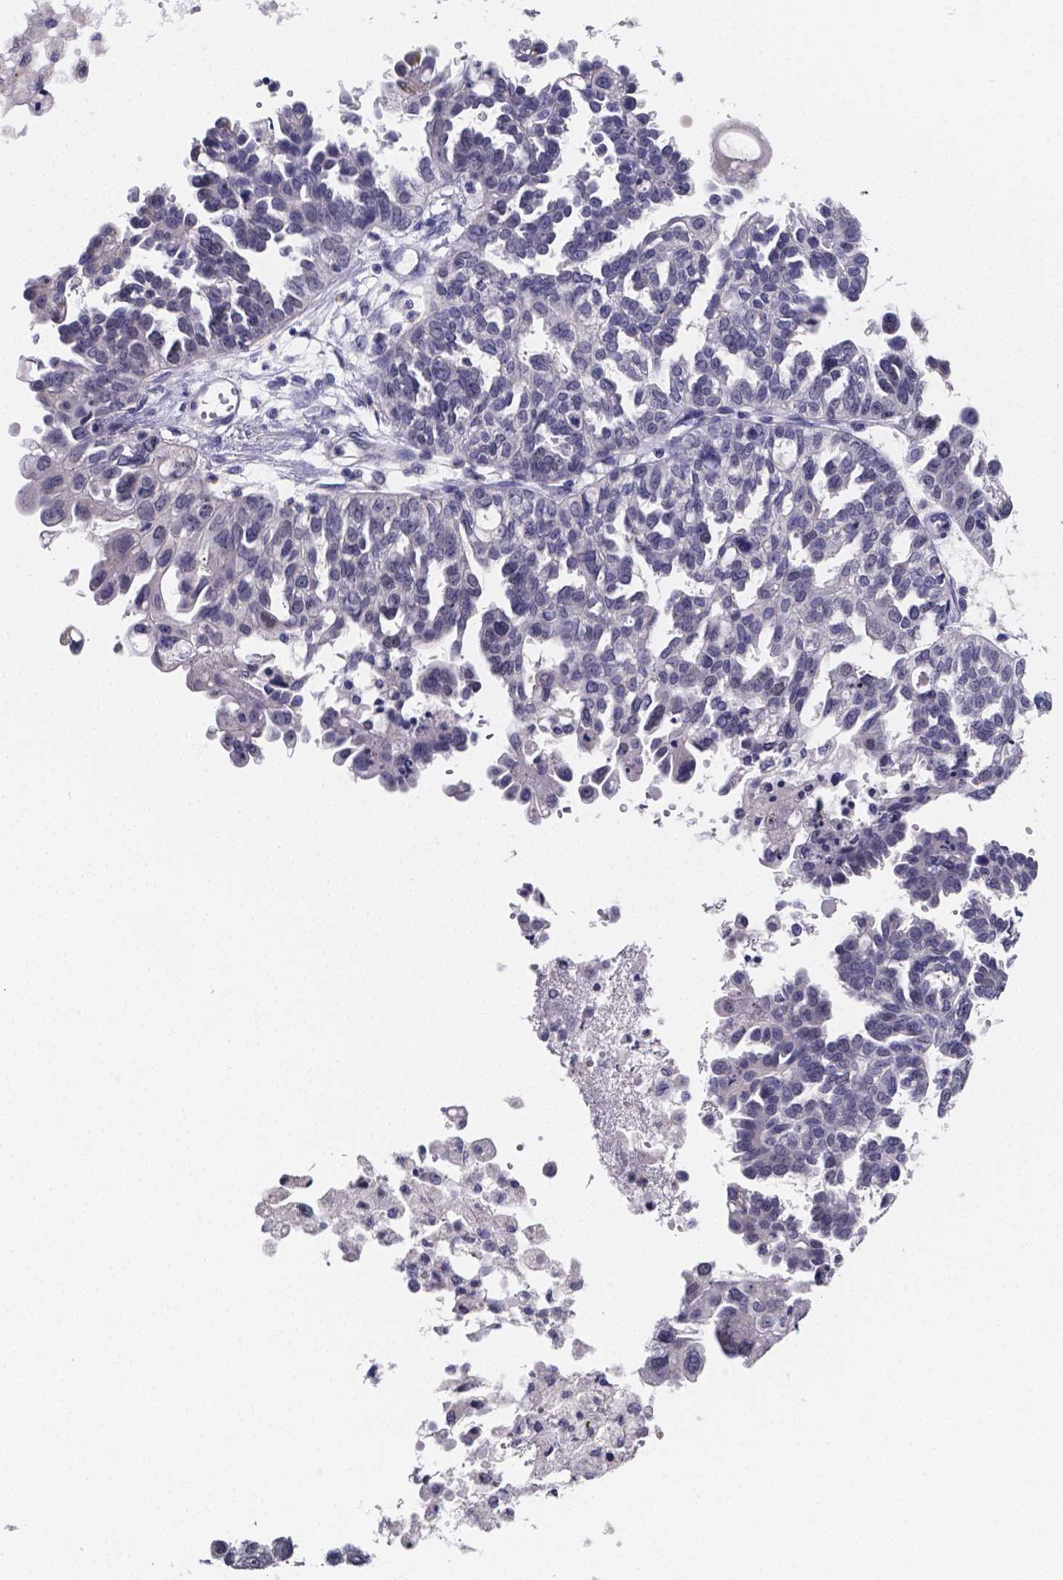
{"staining": {"intensity": "negative", "quantity": "none", "location": "none"}, "tissue": "ovarian cancer", "cell_type": "Tumor cells", "image_type": "cancer", "snomed": [{"axis": "morphology", "description": "Cystadenocarcinoma, serous, NOS"}, {"axis": "topography", "description": "Ovary"}], "caption": "Immunohistochemistry of serous cystadenocarcinoma (ovarian) displays no positivity in tumor cells. (Stains: DAB (3,3'-diaminobenzidine) immunohistochemistry (IHC) with hematoxylin counter stain, Microscopy: brightfield microscopy at high magnification).", "gene": "IZUMO1", "patient": {"sex": "female", "age": 53}}